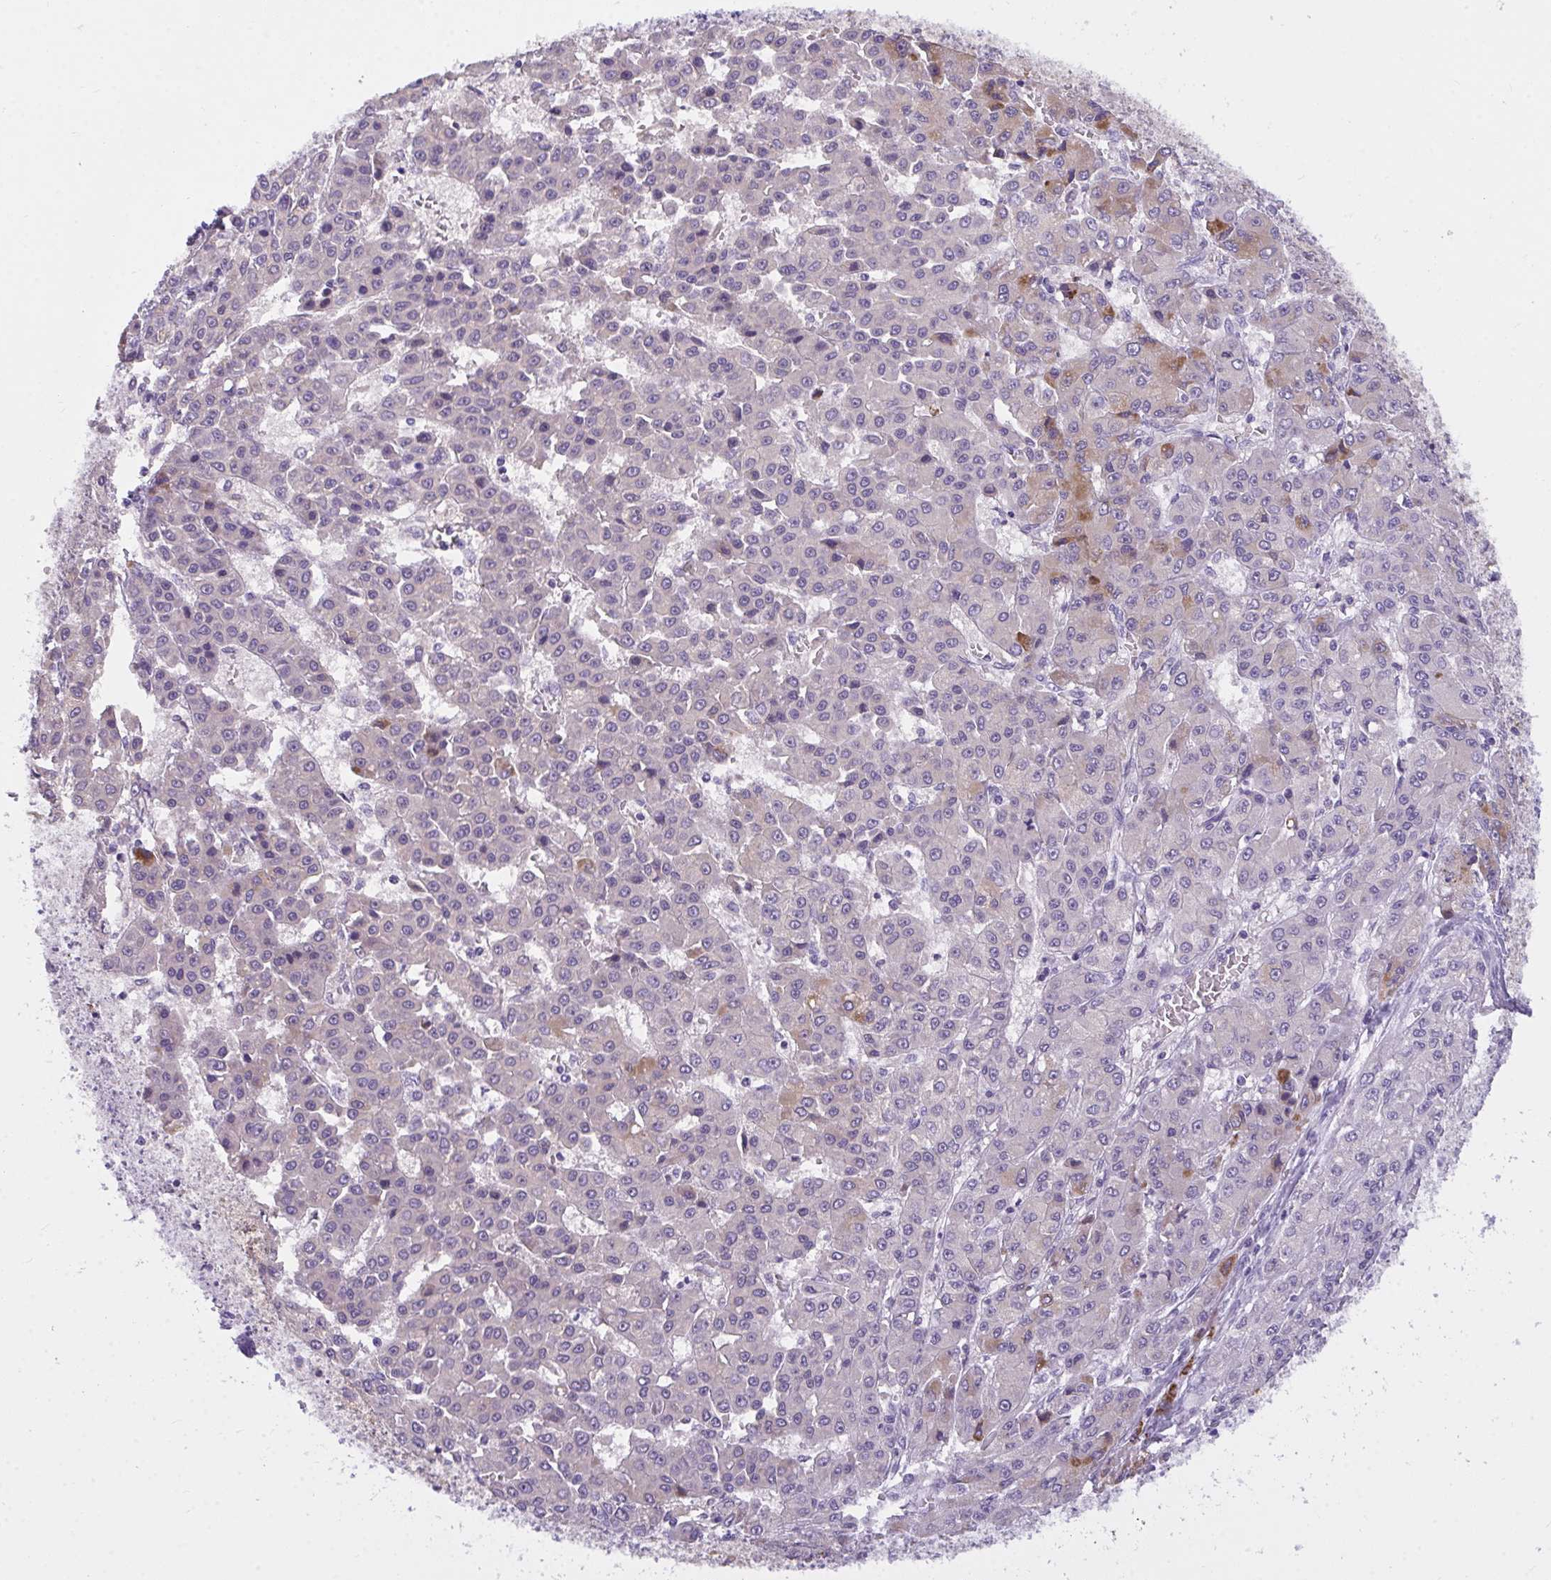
{"staining": {"intensity": "moderate", "quantity": "<25%", "location": "cytoplasmic/membranous"}, "tissue": "liver cancer", "cell_type": "Tumor cells", "image_type": "cancer", "snomed": [{"axis": "morphology", "description": "Carcinoma, Hepatocellular, NOS"}, {"axis": "topography", "description": "Liver"}], "caption": "The photomicrograph reveals immunohistochemical staining of liver cancer. There is moderate cytoplasmic/membranous staining is seen in approximately <25% of tumor cells.", "gene": "SEMA6B", "patient": {"sex": "male", "age": 70}}